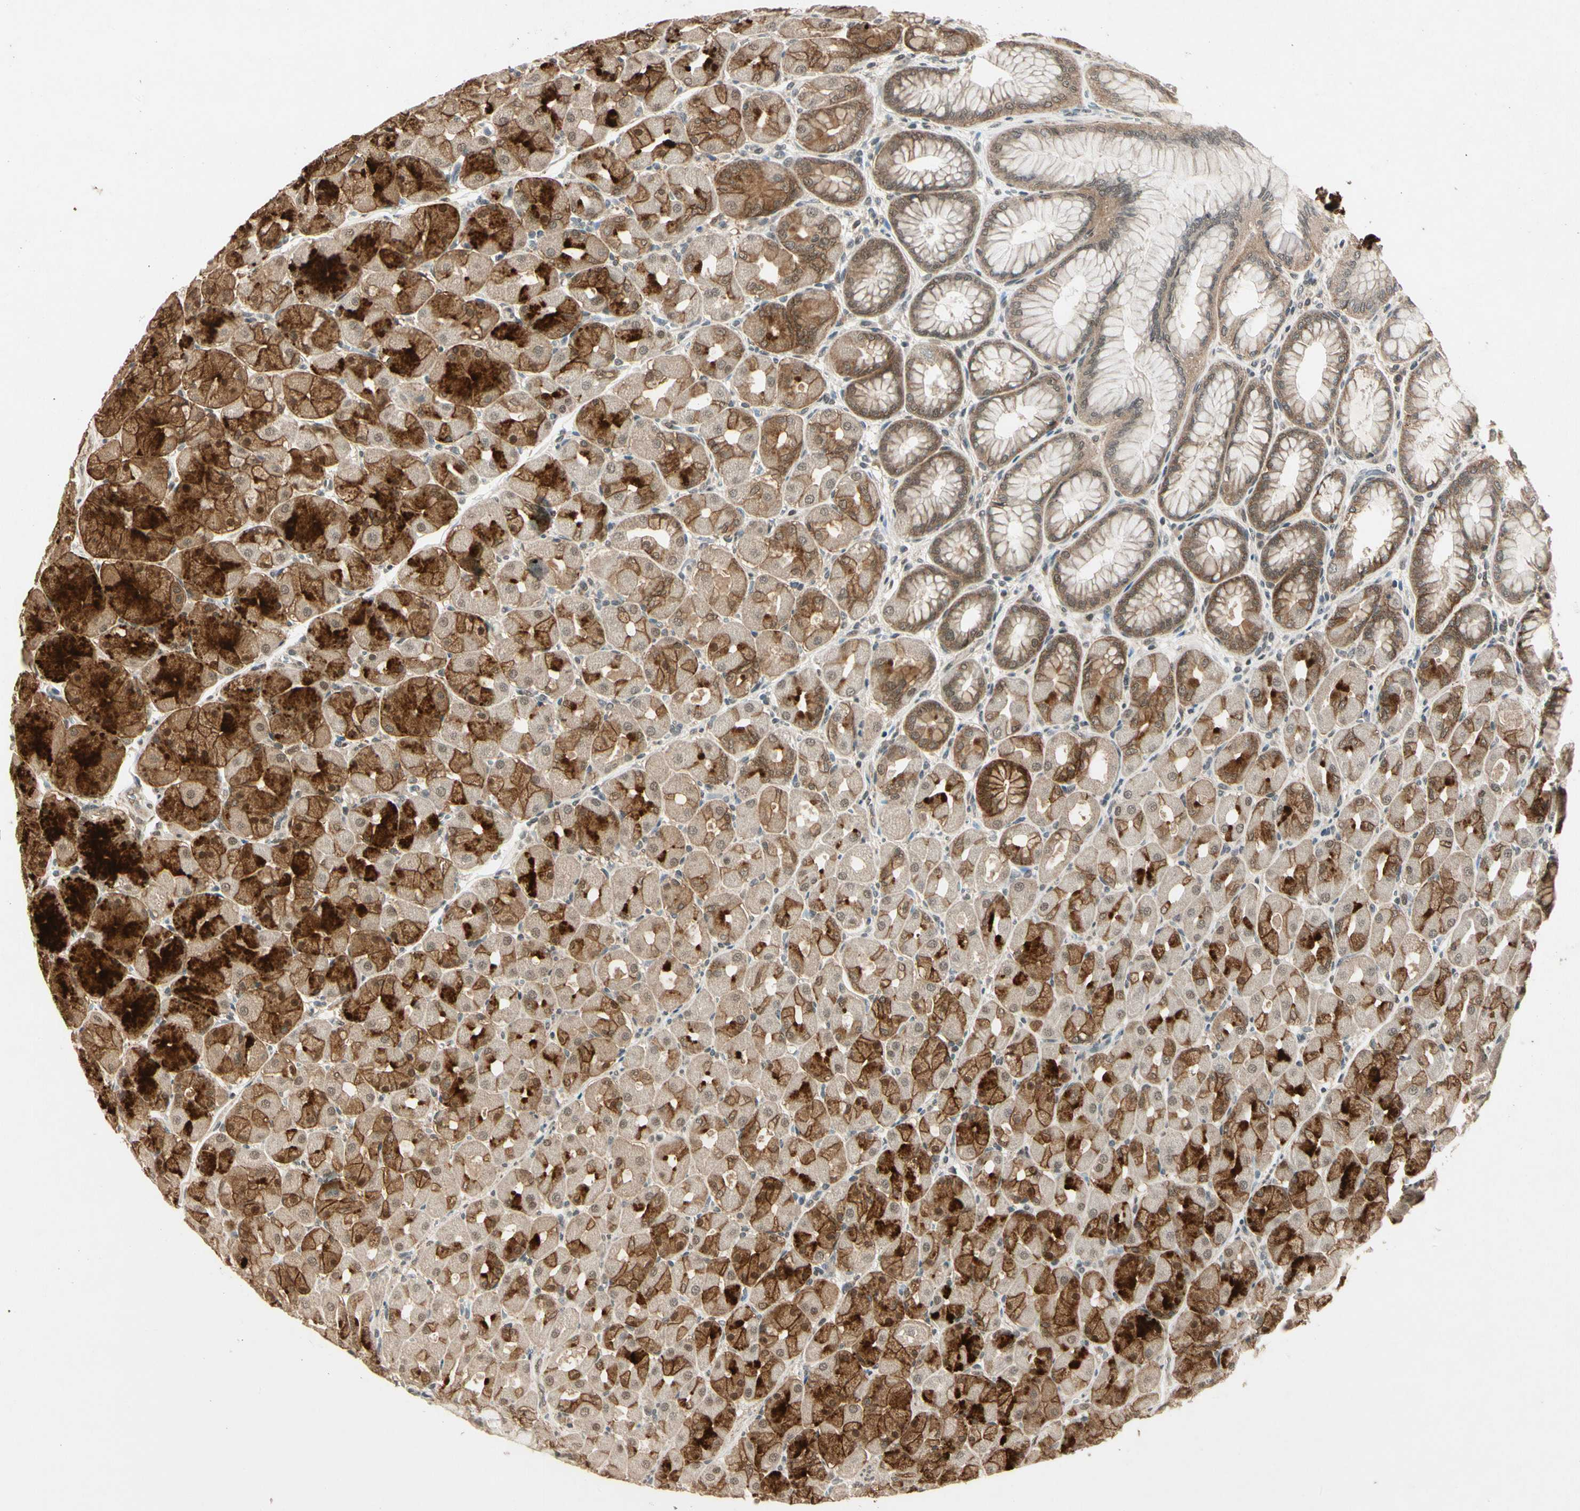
{"staining": {"intensity": "moderate", "quantity": ">75%", "location": "cytoplasmic/membranous,nuclear"}, "tissue": "stomach", "cell_type": "Glandular cells", "image_type": "normal", "snomed": [{"axis": "morphology", "description": "Normal tissue, NOS"}, {"axis": "topography", "description": "Stomach, upper"}], "caption": "A micrograph of stomach stained for a protein displays moderate cytoplasmic/membranous,nuclear brown staining in glandular cells. (Stains: DAB in brown, nuclei in blue, Microscopy: brightfield microscopy at high magnification).", "gene": "ZSCAN12", "patient": {"sex": "female", "age": 56}}